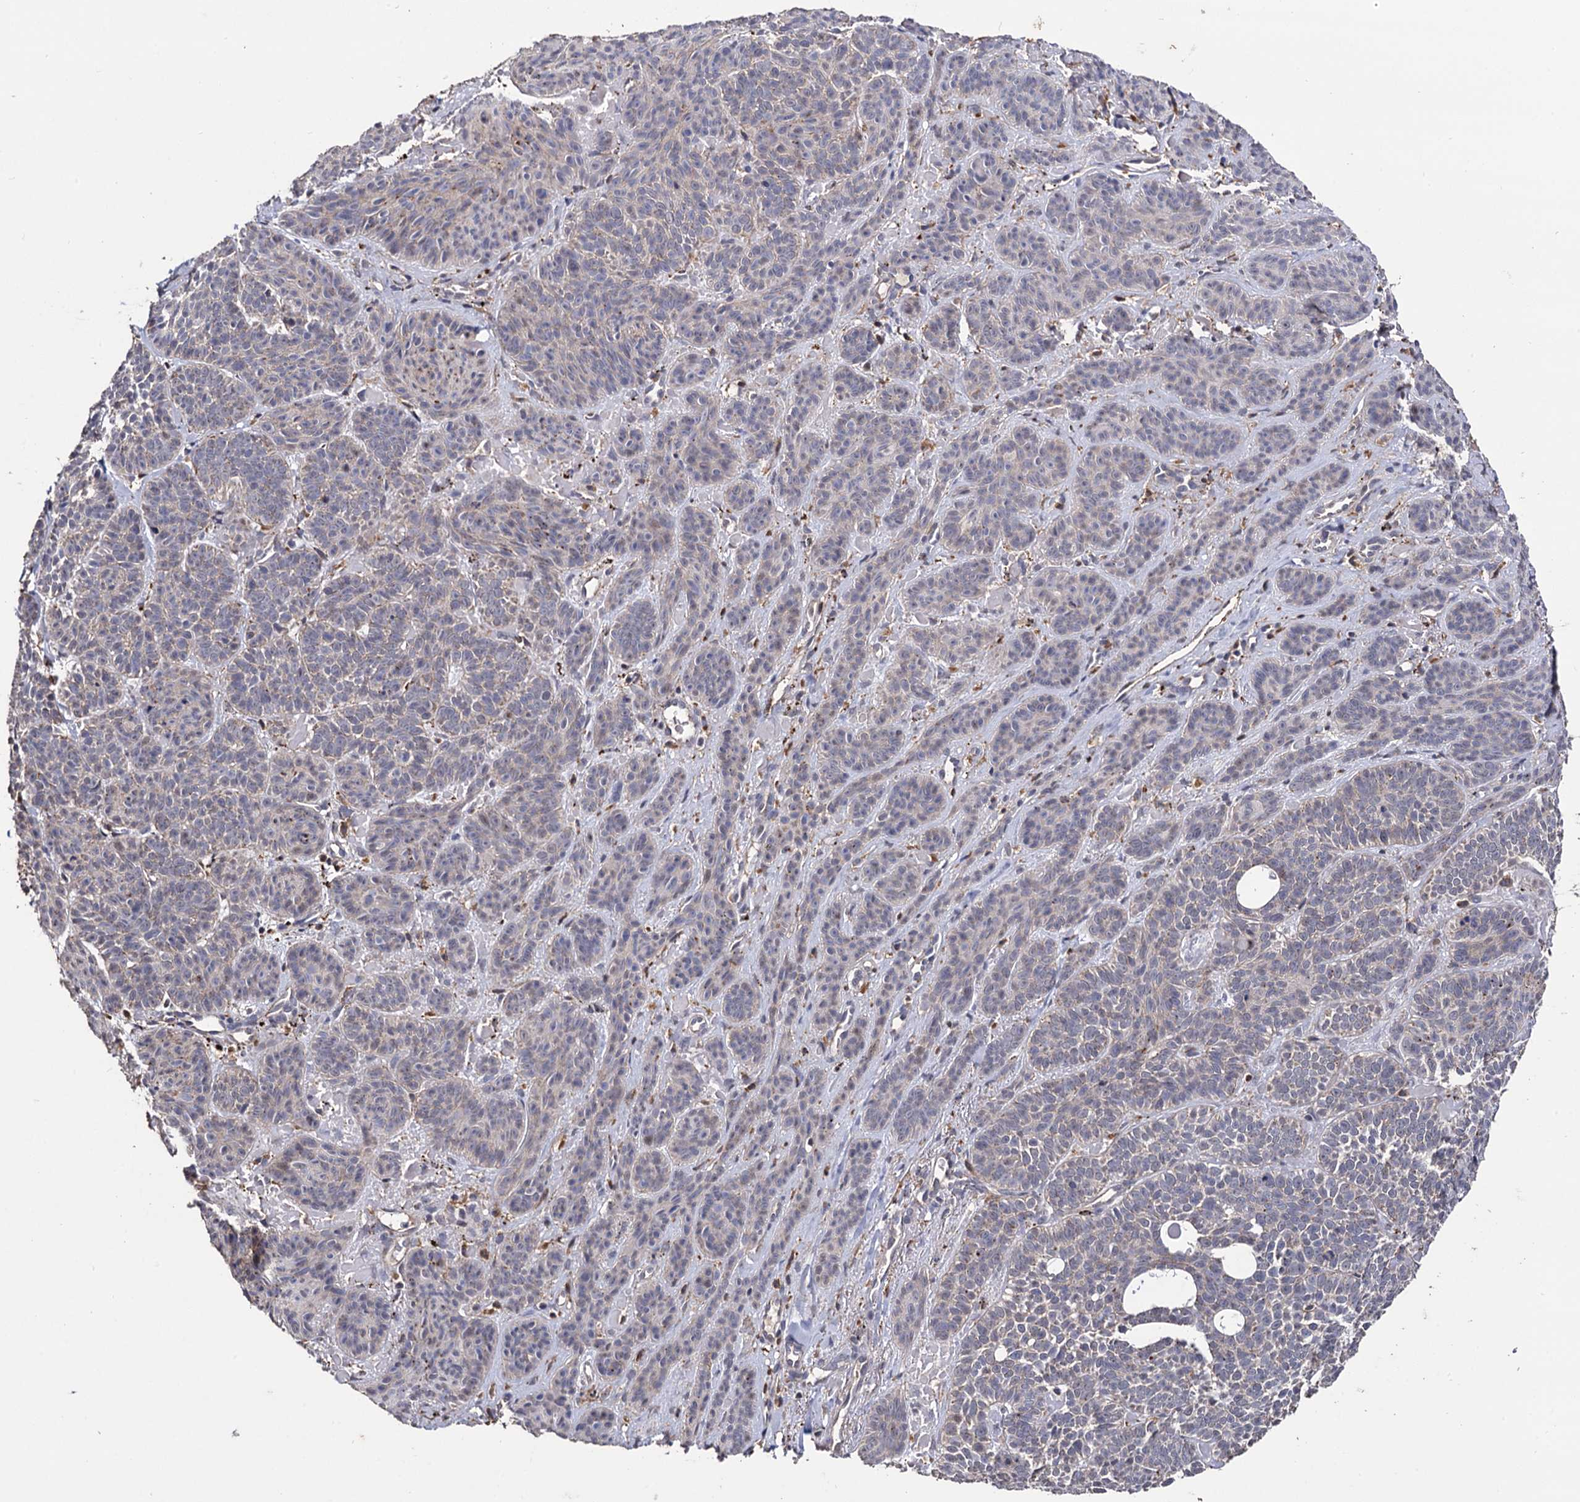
{"staining": {"intensity": "negative", "quantity": "none", "location": "none"}, "tissue": "skin cancer", "cell_type": "Tumor cells", "image_type": "cancer", "snomed": [{"axis": "morphology", "description": "Basal cell carcinoma"}, {"axis": "topography", "description": "Skin"}], "caption": "High power microscopy image of an immunohistochemistry (IHC) photomicrograph of skin cancer (basal cell carcinoma), revealing no significant staining in tumor cells.", "gene": "MICAL2", "patient": {"sex": "male", "age": 85}}